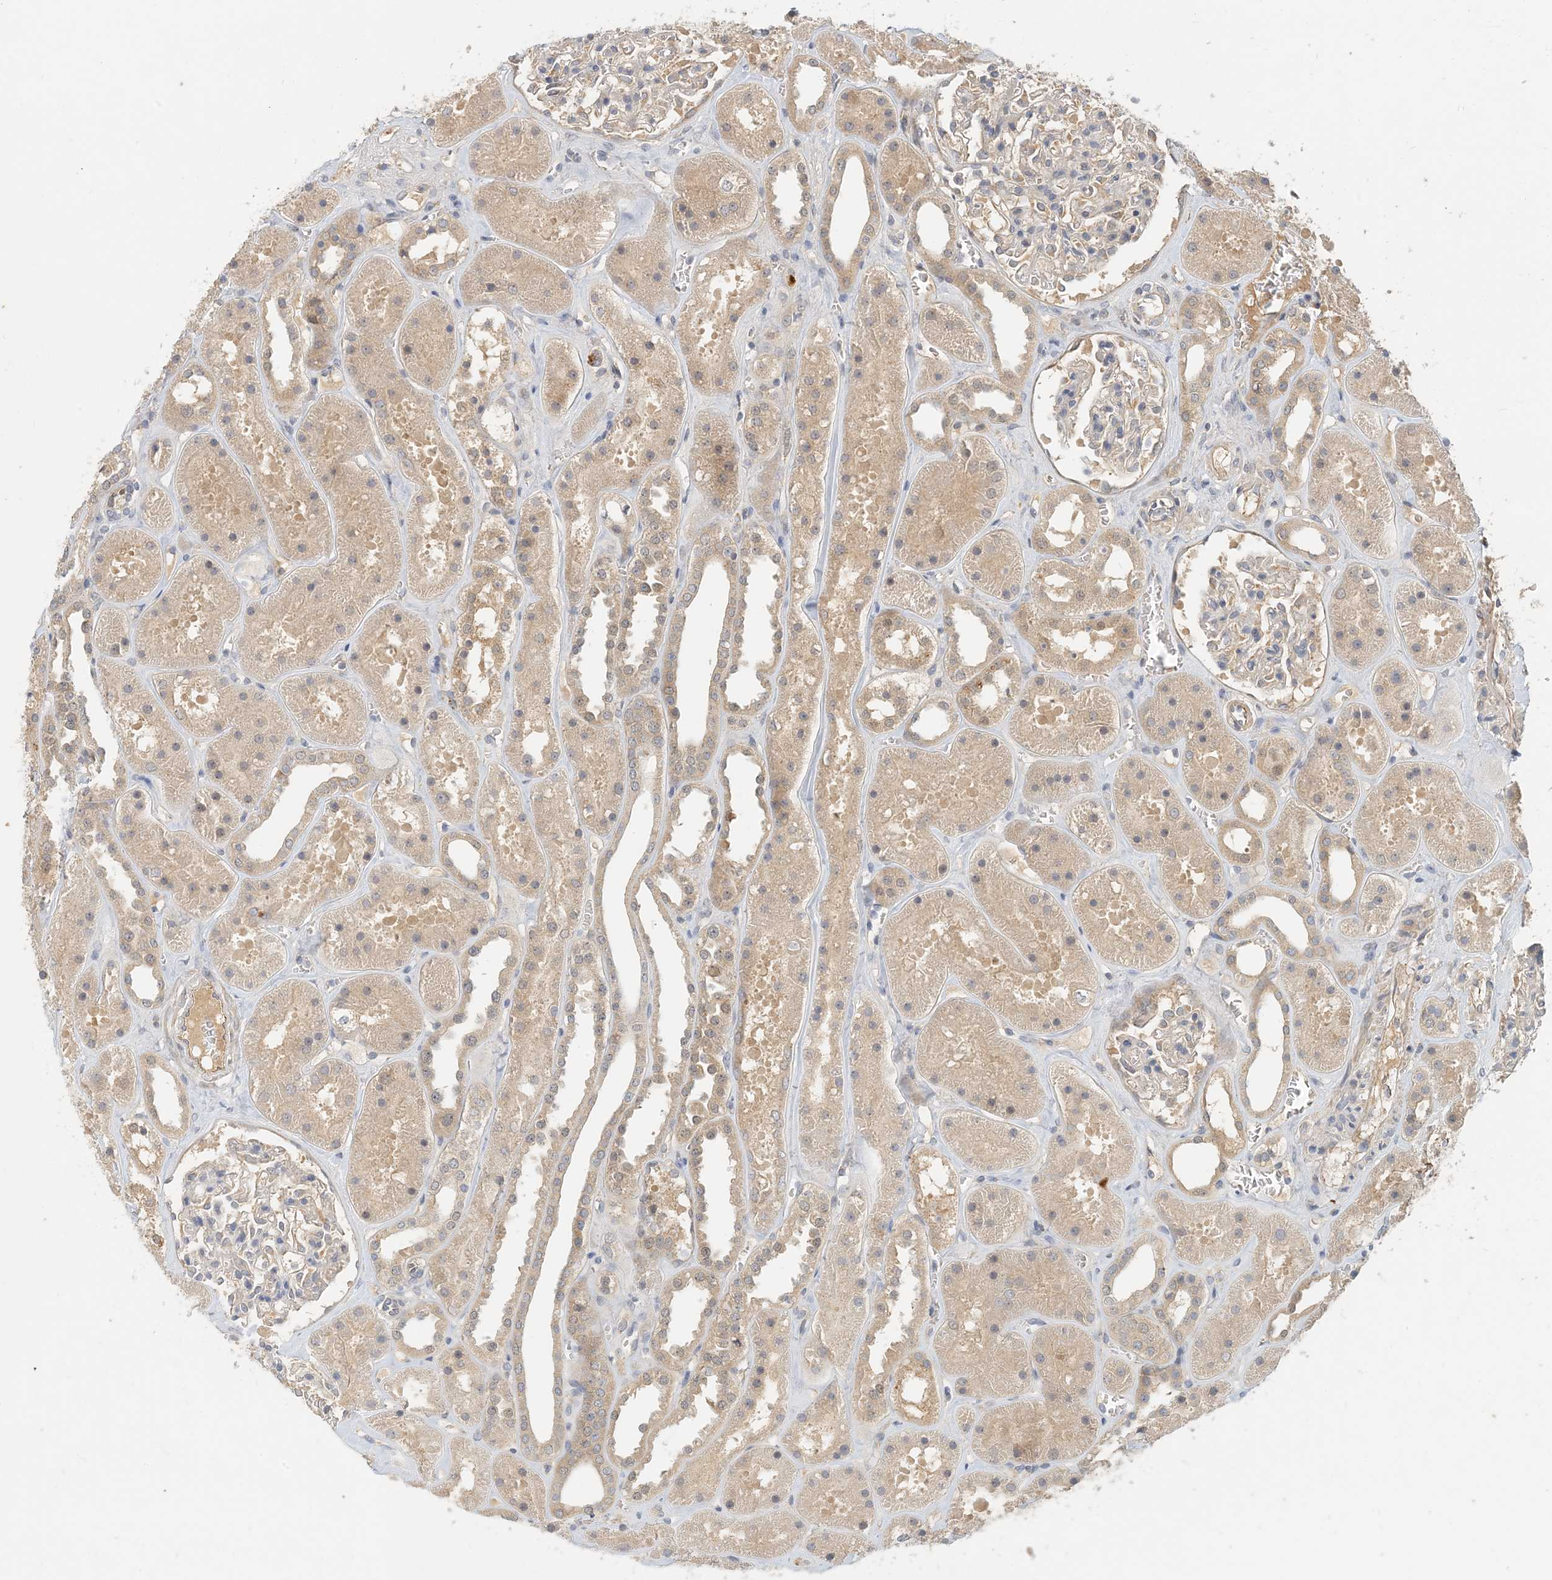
{"staining": {"intensity": "negative", "quantity": "none", "location": "none"}, "tissue": "kidney", "cell_type": "Cells in glomeruli", "image_type": "normal", "snomed": [{"axis": "morphology", "description": "Normal tissue, NOS"}, {"axis": "topography", "description": "Kidney"}], "caption": "DAB (3,3'-diaminobenzidine) immunohistochemical staining of normal kidney demonstrates no significant expression in cells in glomeruli.", "gene": "ZBTB3", "patient": {"sex": "female", "age": 41}}